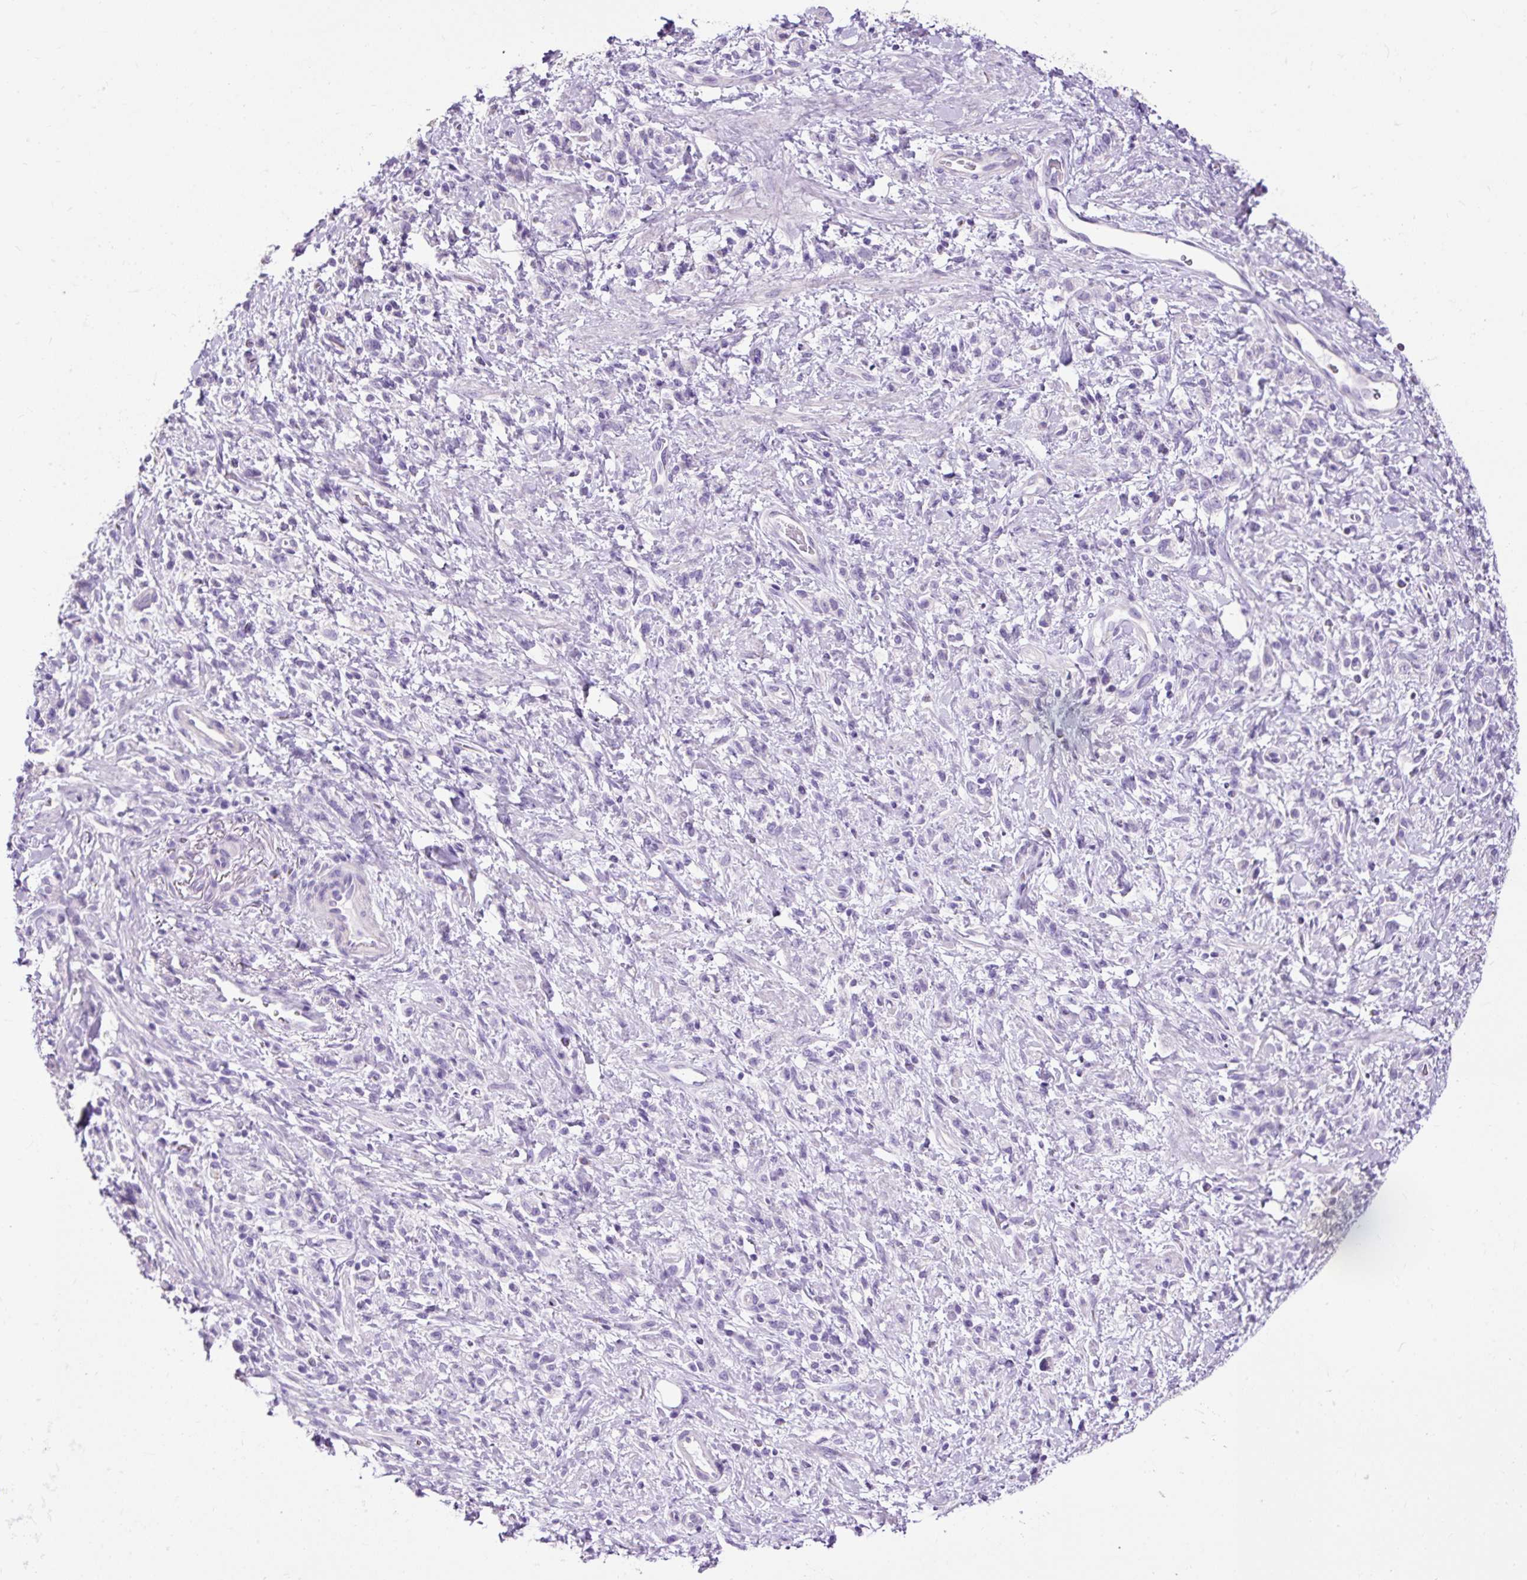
{"staining": {"intensity": "negative", "quantity": "none", "location": "none"}, "tissue": "stomach cancer", "cell_type": "Tumor cells", "image_type": "cancer", "snomed": [{"axis": "morphology", "description": "Adenocarcinoma, NOS"}, {"axis": "topography", "description": "Stomach"}], "caption": "Image shows no significant protein positivity in tumor cells of stomach cancer.", "gene": "PDIA2", "patient": {"sex": "male", "age": 77}}